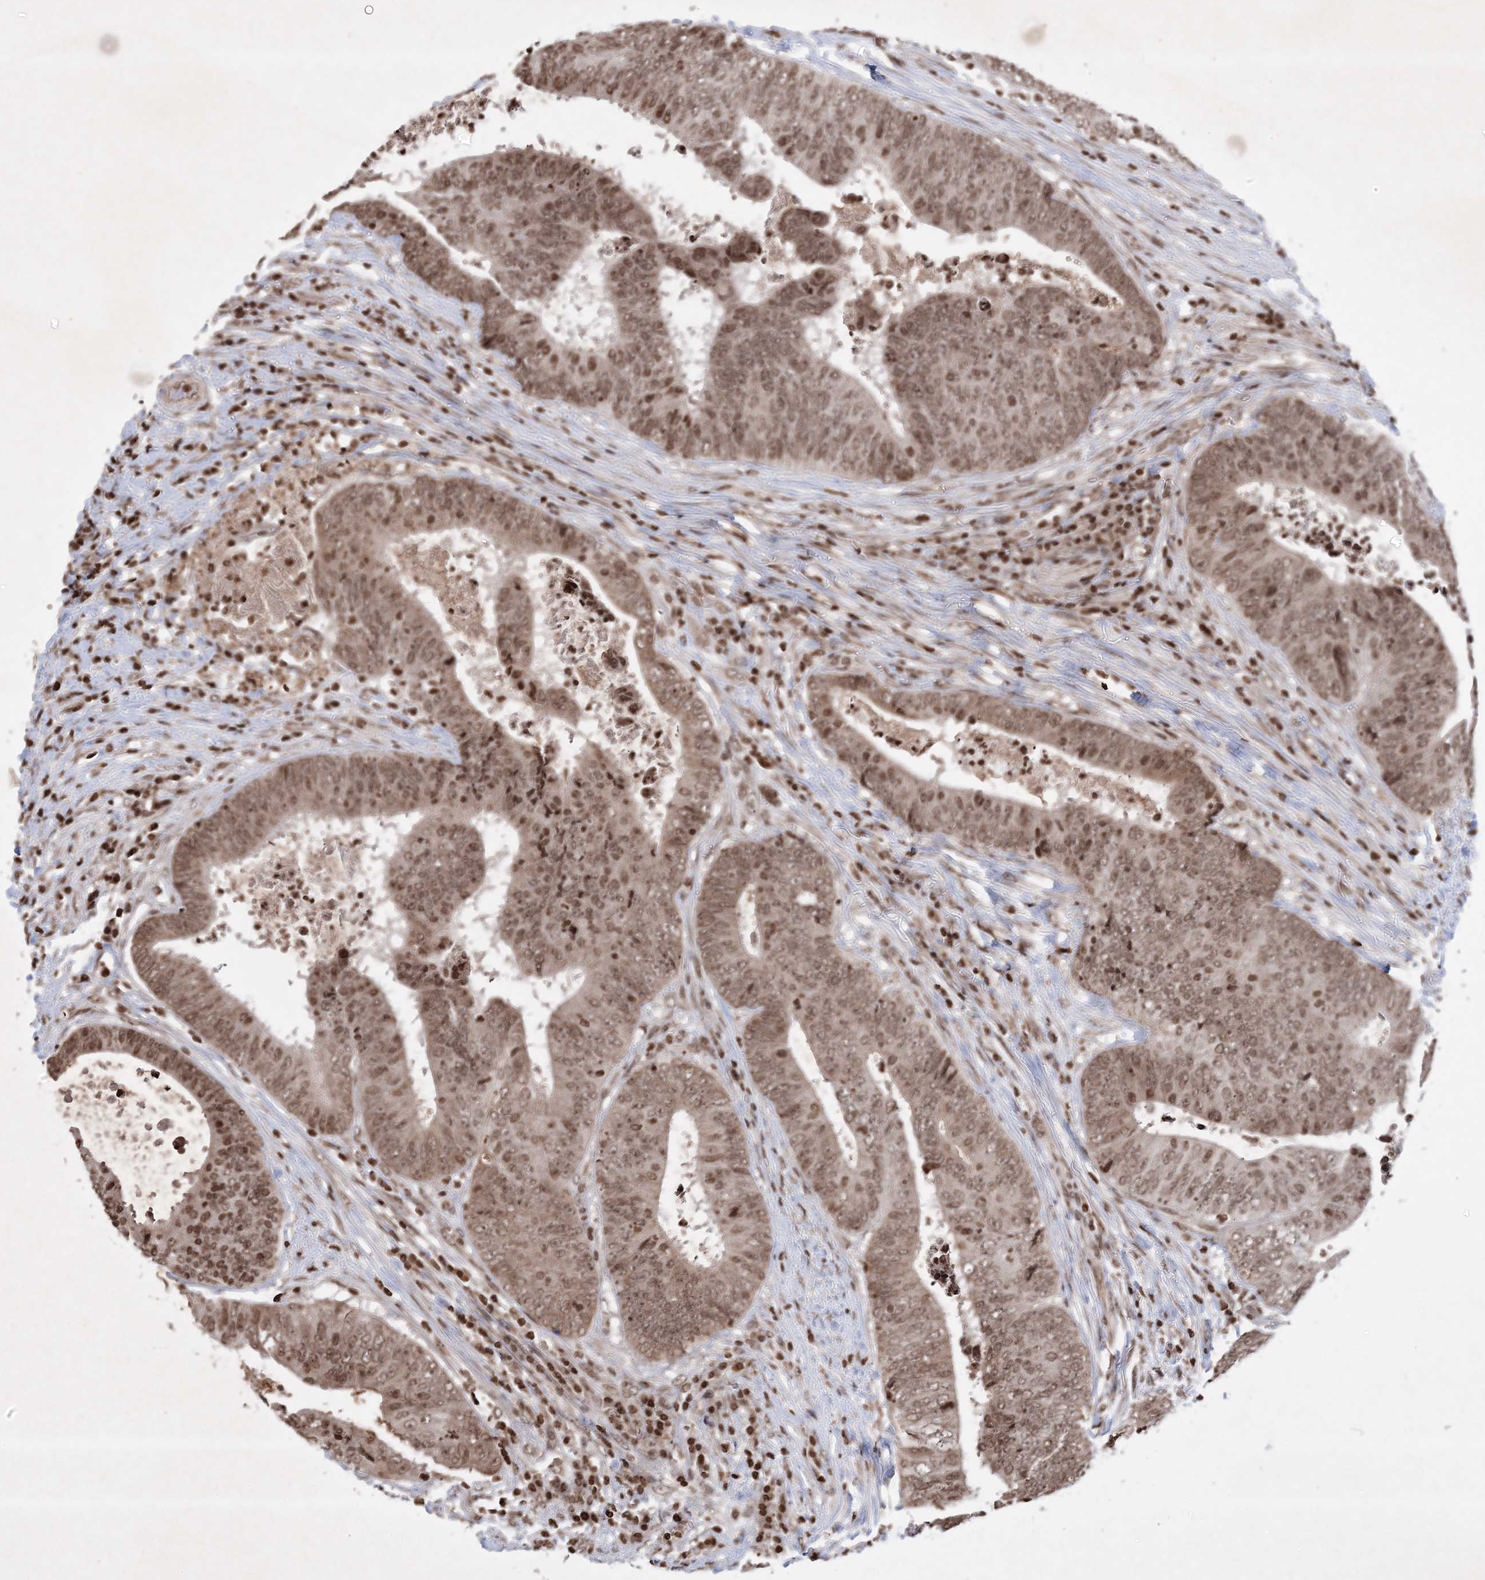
{"staining": {"intensity": "moderate", "quantity": ">75%", "location": "nuclear"}, "tissue": "colorectal cancer", "cell_type": "Tumor cells", "image_type": "cancer", "snomed": [{"axis": "morphology", "description": "Adenocarcinoma, NOS"}, {"axis": "topography", "description": "Rectum"}], "caption": "Colorectal adenocarcinoma was stained to show a protein in brown. There is medium levels of moderate nuclear staining in about >75% of tumor cells. The staining was performed using DAB, with brown indicating positive protein expression. Nuclei are stained blue with hematoxylin.", "gene": "NEDD9", "patient": {"sex": "male", "age": 72}}